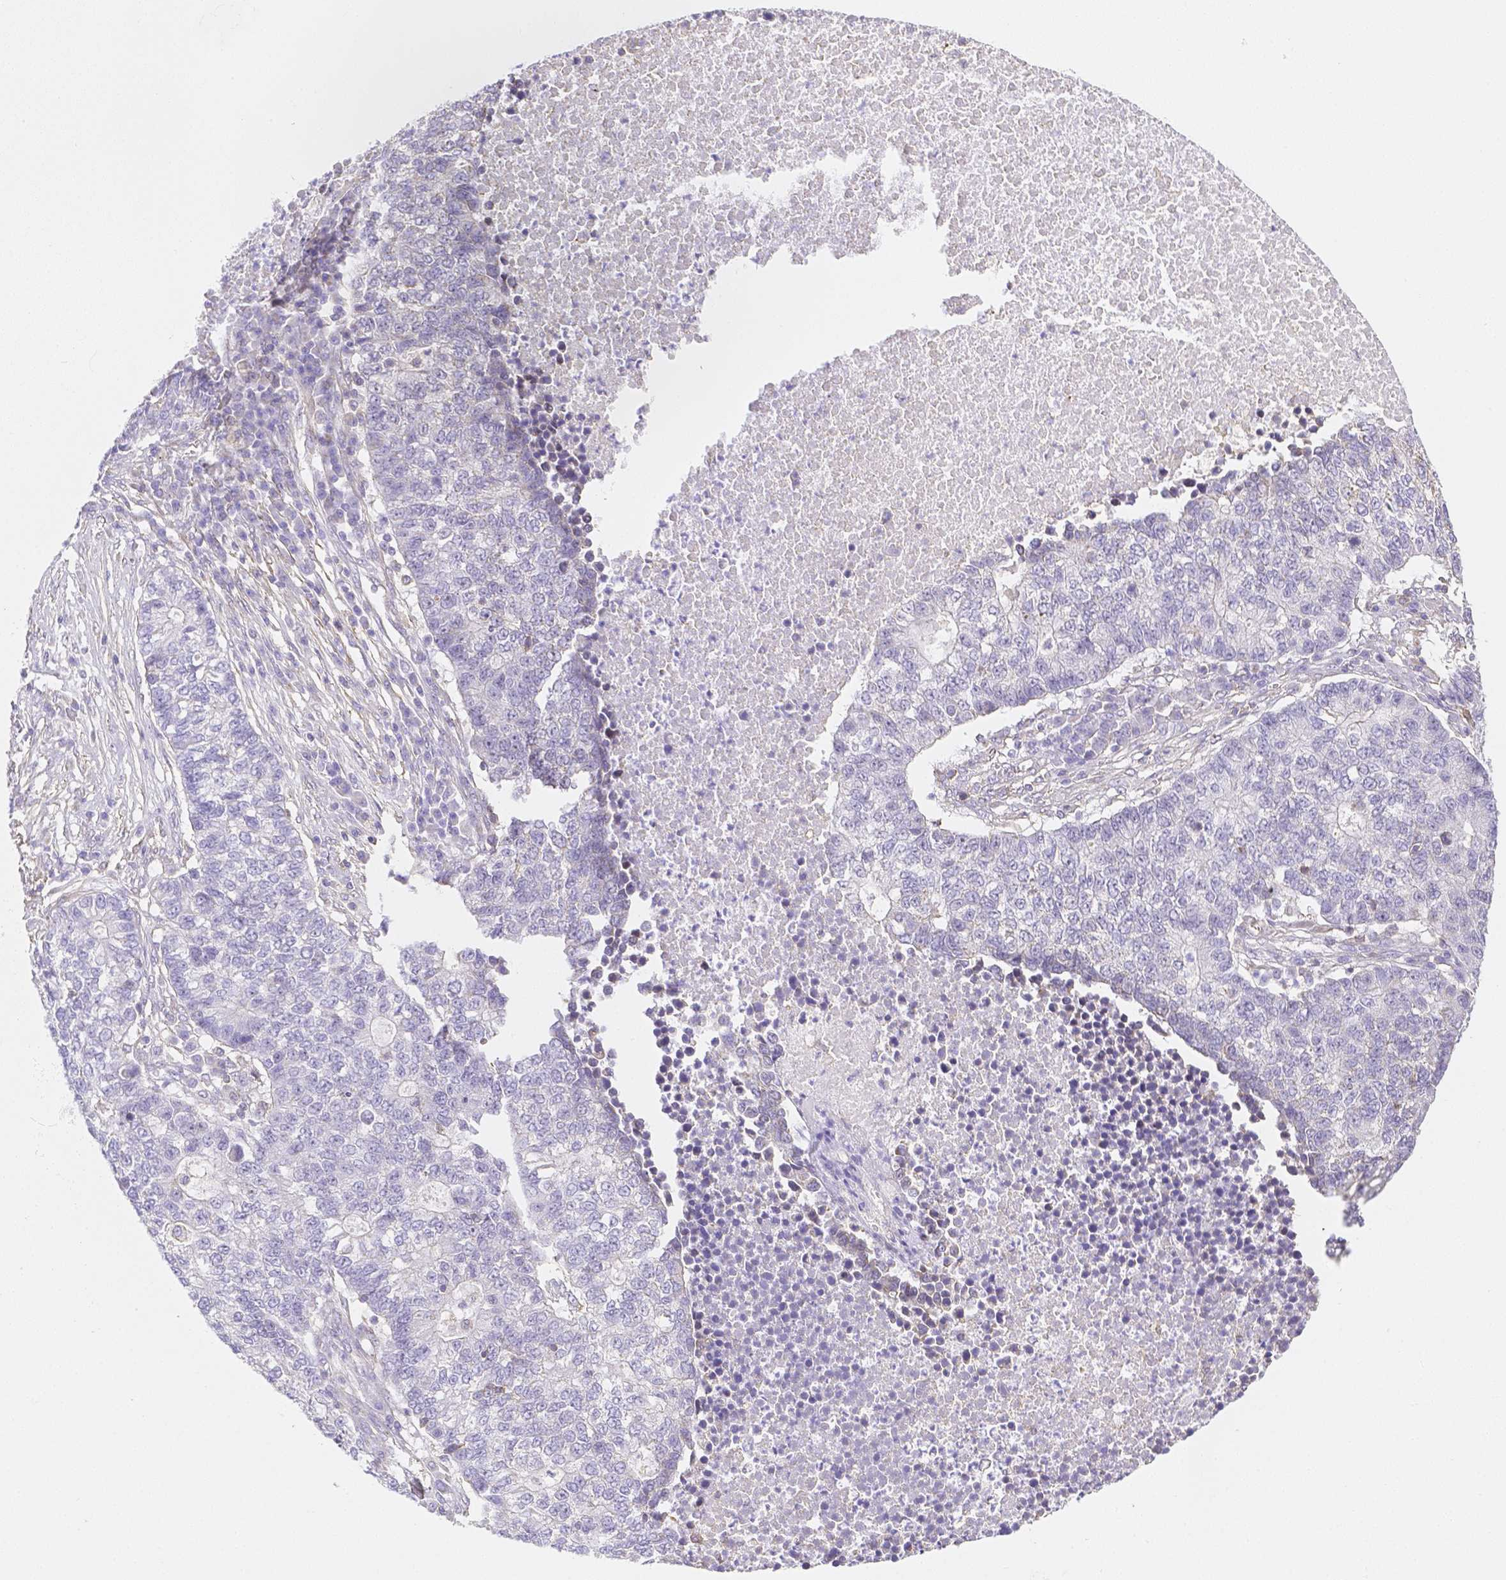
{"staining": {"intensity": "negative", "quantity": "none", "location": "none"}, "tissue": "lung cancer", "cell_type": "Tumor cells", "image_type": "cancer", "snomed": [{"axis": "morphology", "description": "Adenocarcinoma, NOS"}, {"axis": "topography", "description": "Lung"}], "caption": "High power microscopy image of an immunohistochemistry histopathology image of lung cancer, revealing no significant positivity in tumor cells.", "gene": "ASAH2", "patient": {"sex": "male", "age": 57}}